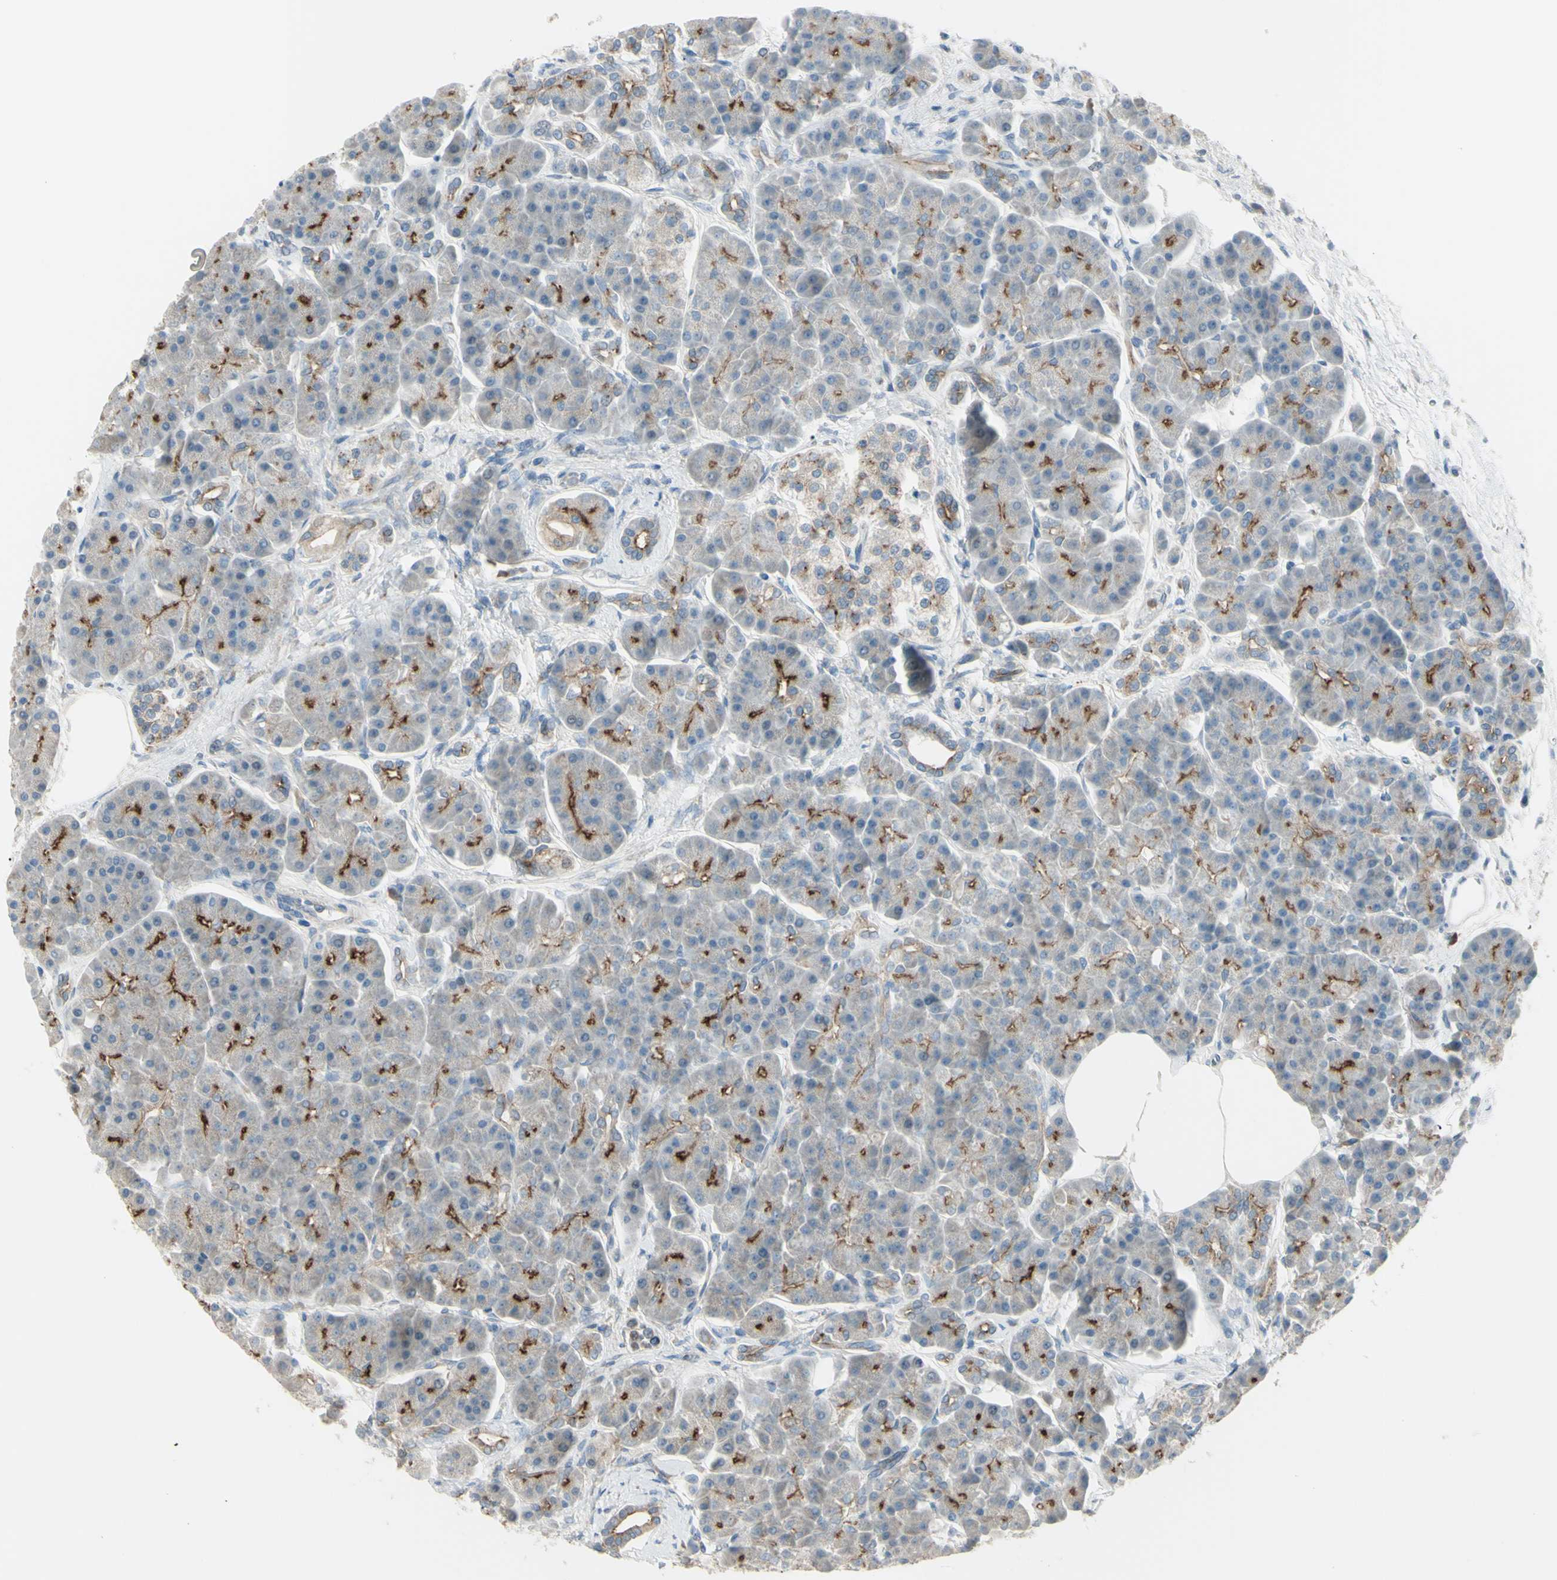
{"staining": {"intensity": "moderate", "quantity": "25%-75%", "location": "cytoplasmic/membranous"}, "tissue": "pancreas", "cell_type": "Exocrine glandular cells", "image_type": "normal", "snomed": [{"axis": "morphology", "description": "Normal tissue, NOS"}, {"axis": "topography", "description": "Pancreas"}], "caption": "The histopathology image displays immunohistochemical staining of normal pancreas. There is moderate cytoplasmic/membranous positivity is appreciated in approximately 25%-75% of exocrine glandular cells.", "gene": "LMTK2", "patient": {"sex": "female", "age": 70}}